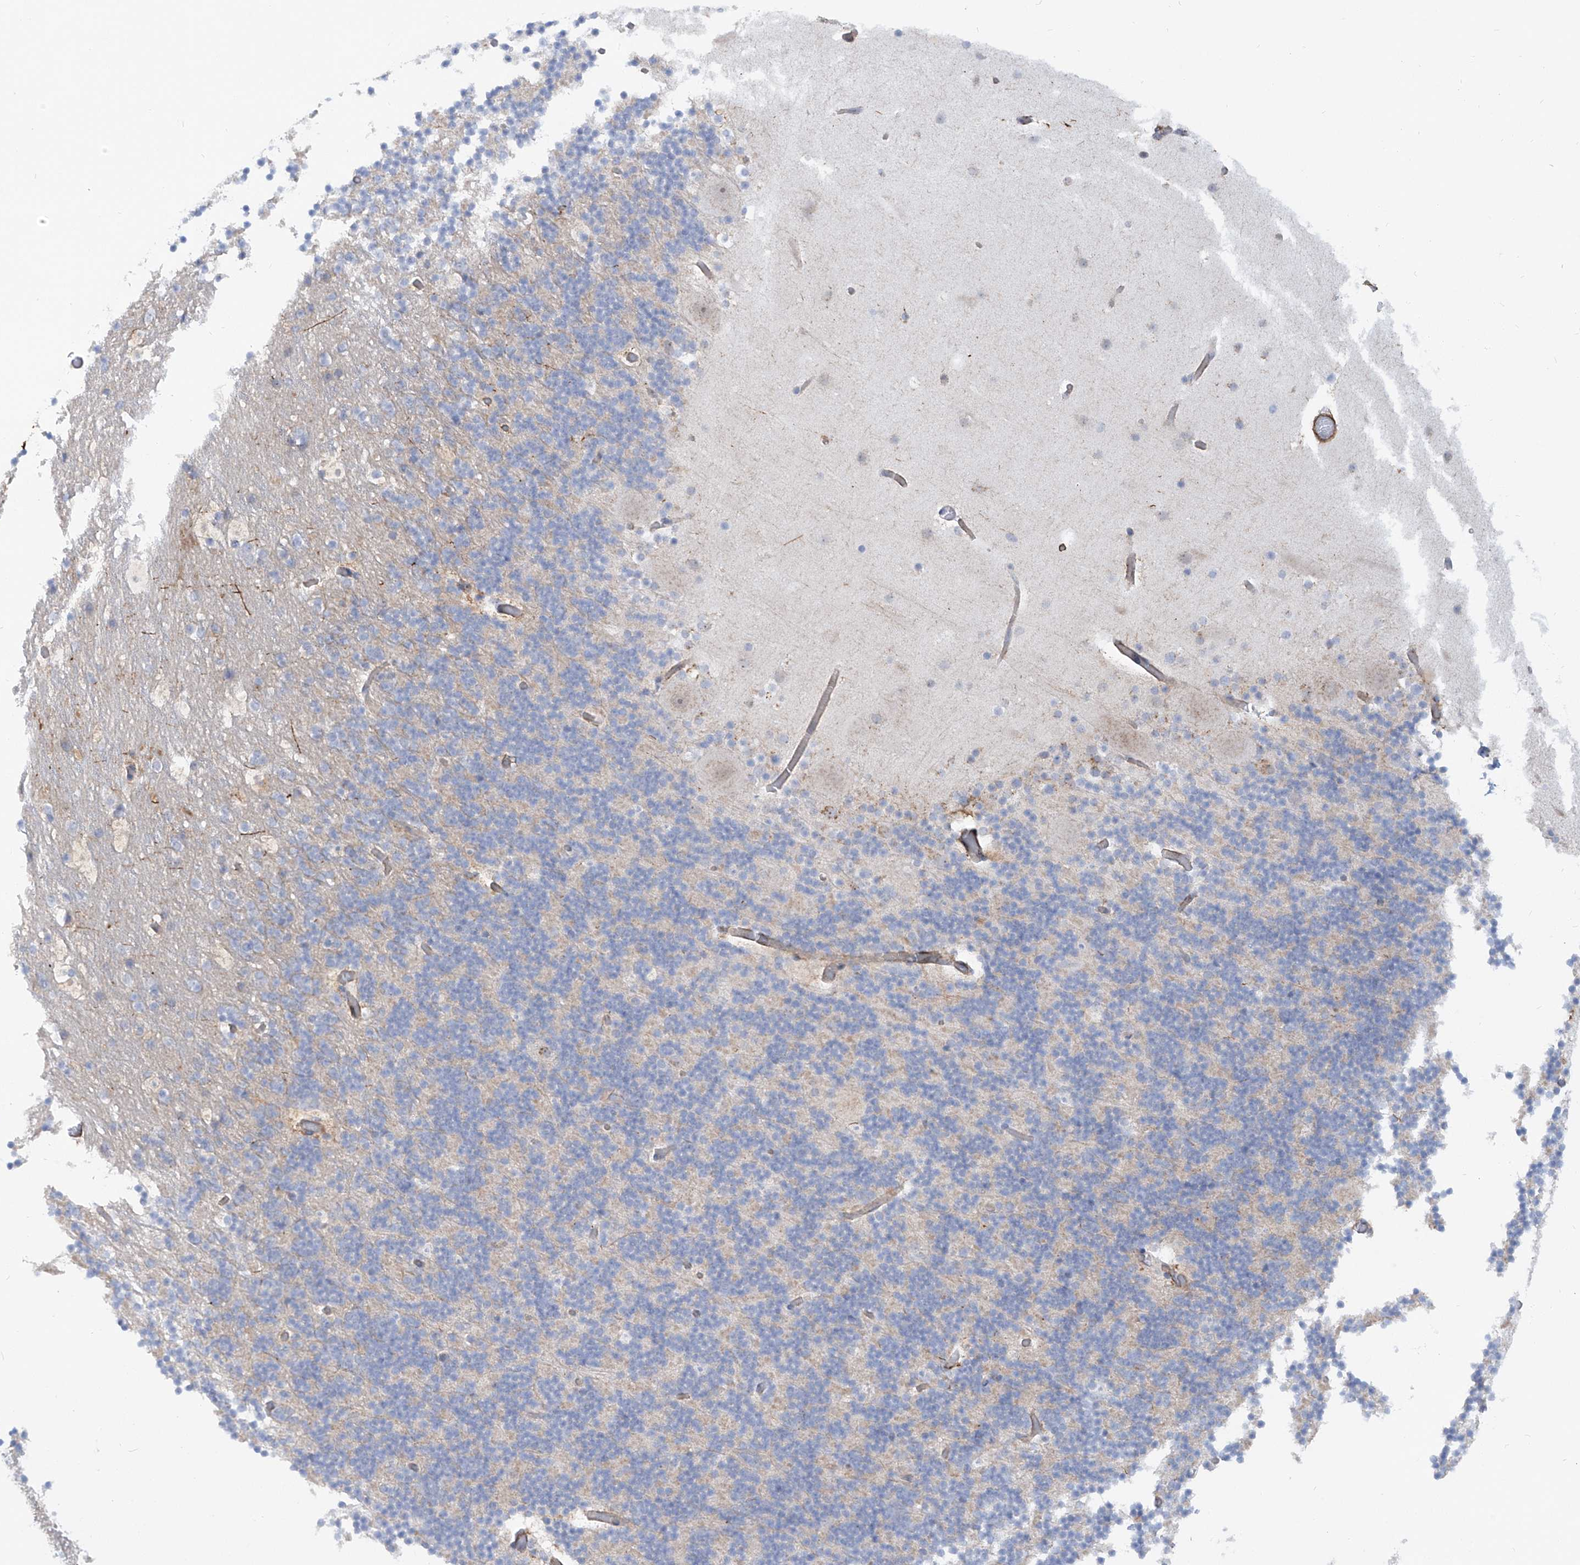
{"staining": {"intensity": "negative", "quantity": "none", "location": "none"}, "tissue": "cerebellum", "cell_type": "Cells in granular layer", "image_type": "normal", "snomed": [{"axis": "morphology", "description": "Normal tissue, NOS"}, {"axis": "topography", "description": "Cerebellum"}], "caption": "DAB immunohistochemical staining of unremarkable human cerebellum shows no significant positivity in cells in granular layer.", "gene": "ZNF490", "patient": {"sex": "male", "age": 57}}